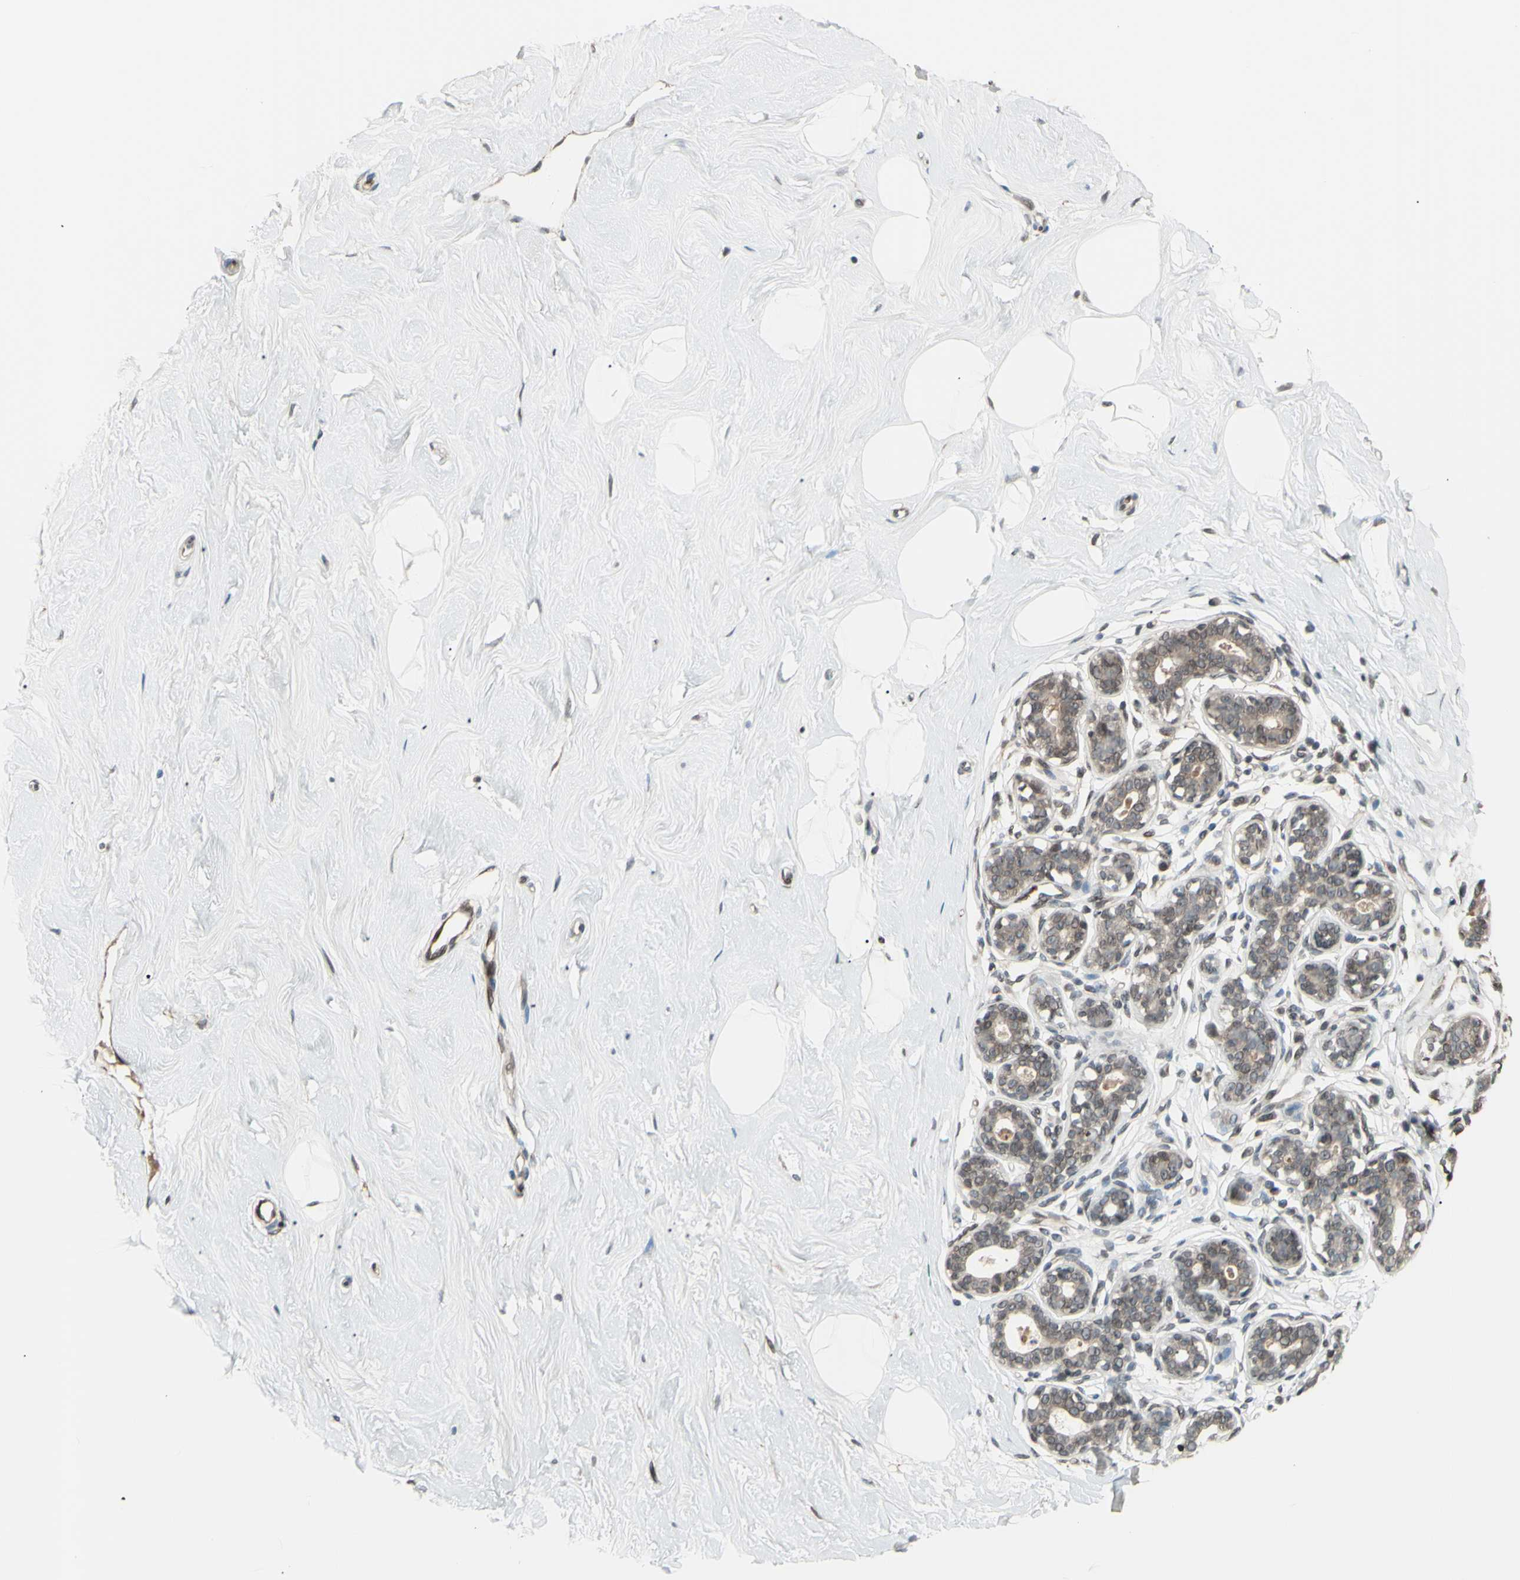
{"staining": {"intensity": "weak", "quantity": "<25%", "location": "cytoplasmic/membranous,nuclear"}, "tissue": "breast", "cell_type": "Adipocytes", "image_type": "normal", "snomed": [{"axis": "morphology", "description": "Normal tissue, NOS"}, {"axis": "topography", "description": "Breast"}], "caption": "High magnification brightfield microscopy of normal breast stained with DAB (3,3'-diaminobenzidine) (brown) and counterstained with hematoxylin (blue): adipocytes show no significant staining.", "gene": "MLF2", "patient": {"sex": "female", "age": 23}}